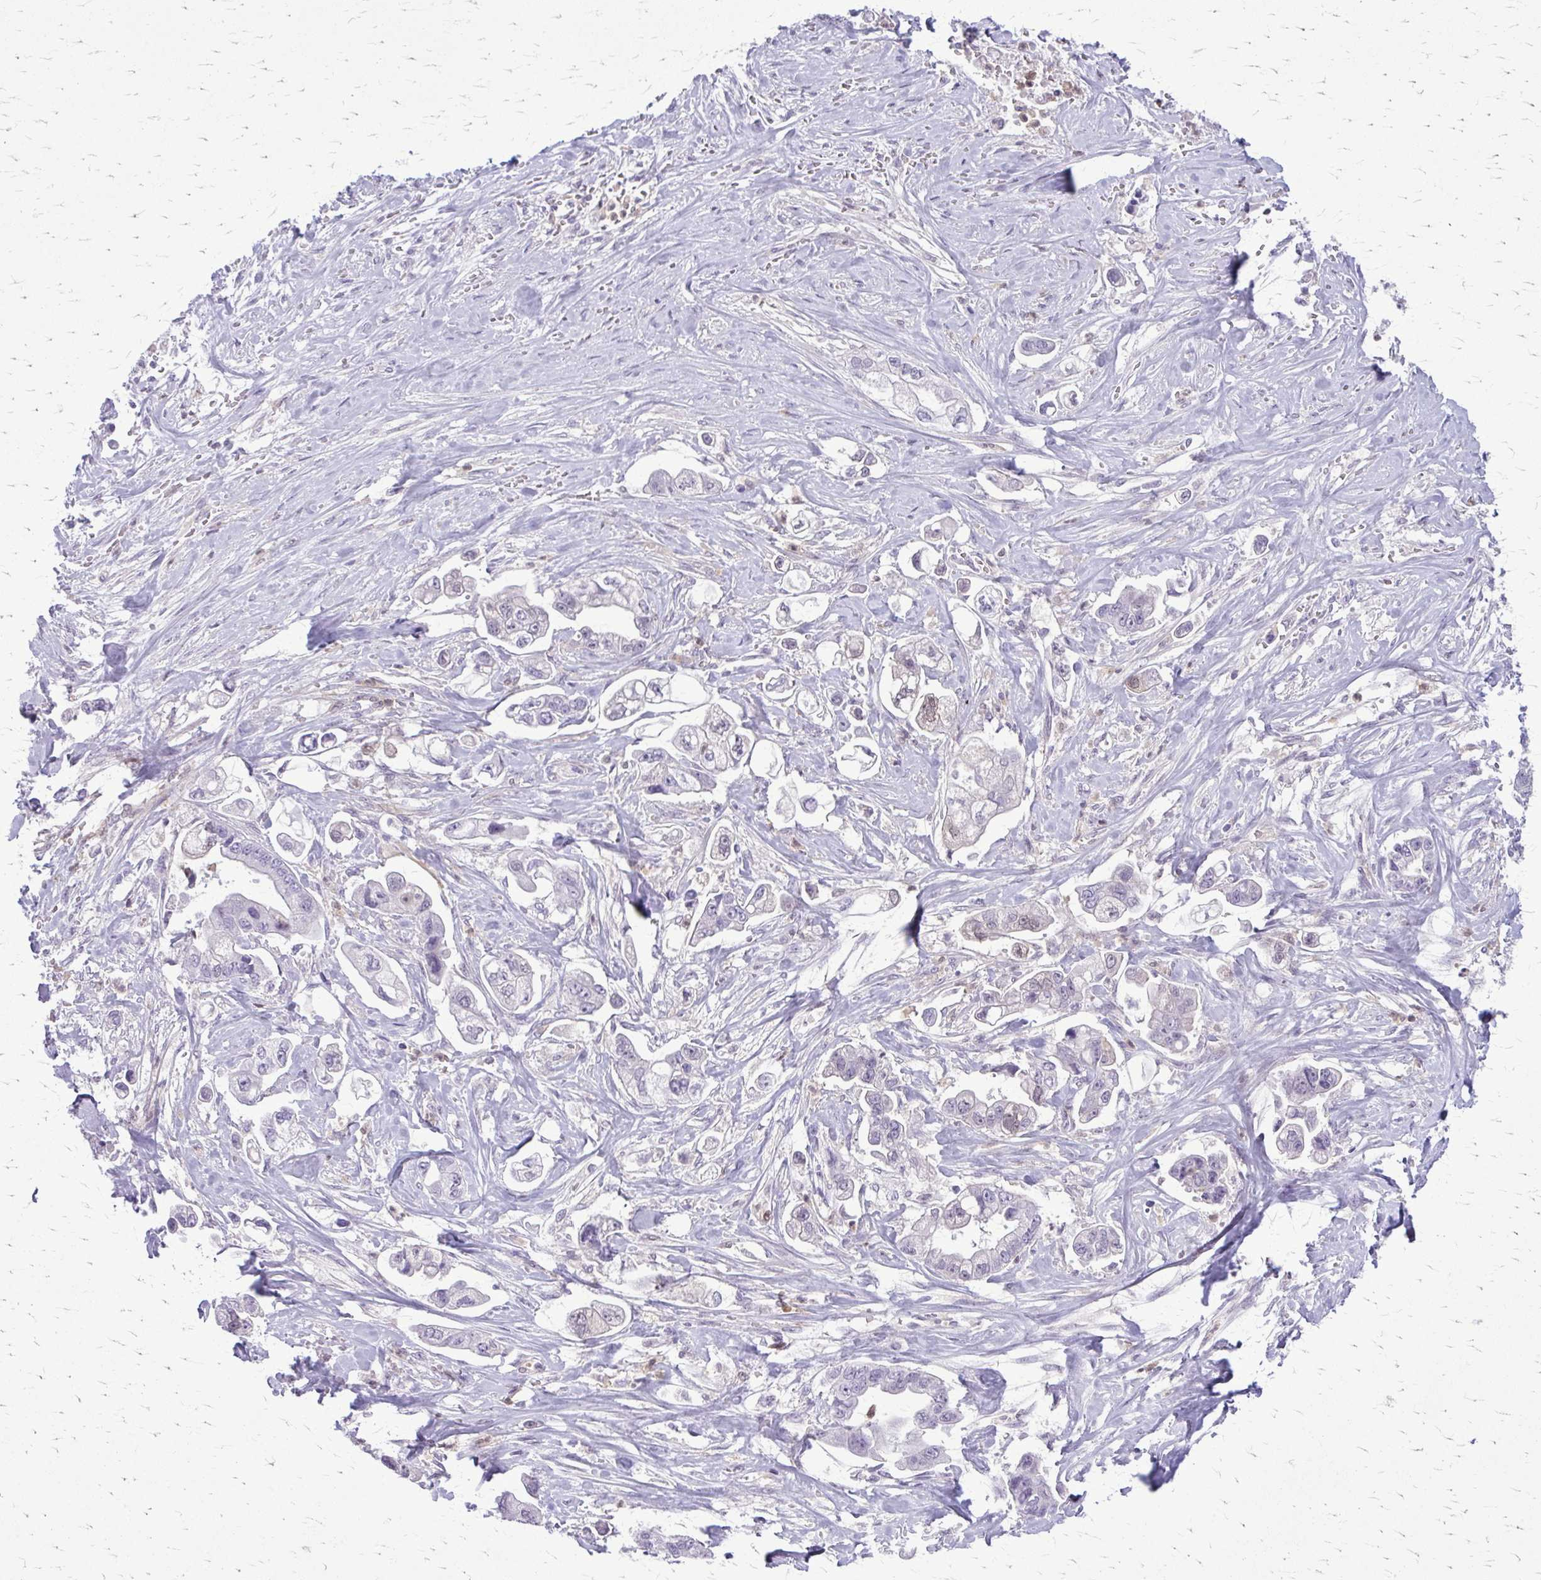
{"staining": {"intensity": "negative", "quantity": "none", "location": "none"}, "tissue": "stomach cancer", "cell_type": "Tumor cells", "image_type": "cancer", "snomed": [{"axis": "morphology", "description": "Adenocarcinoma, NOS"}, {"axis": "topography", "description": "Stomach"}], "caption": "IHC of stomach adenocarcinoma reveals no expression in tumor cells.", "gene": "GLRX", "patient": {"sex": "male", "age": 62}}